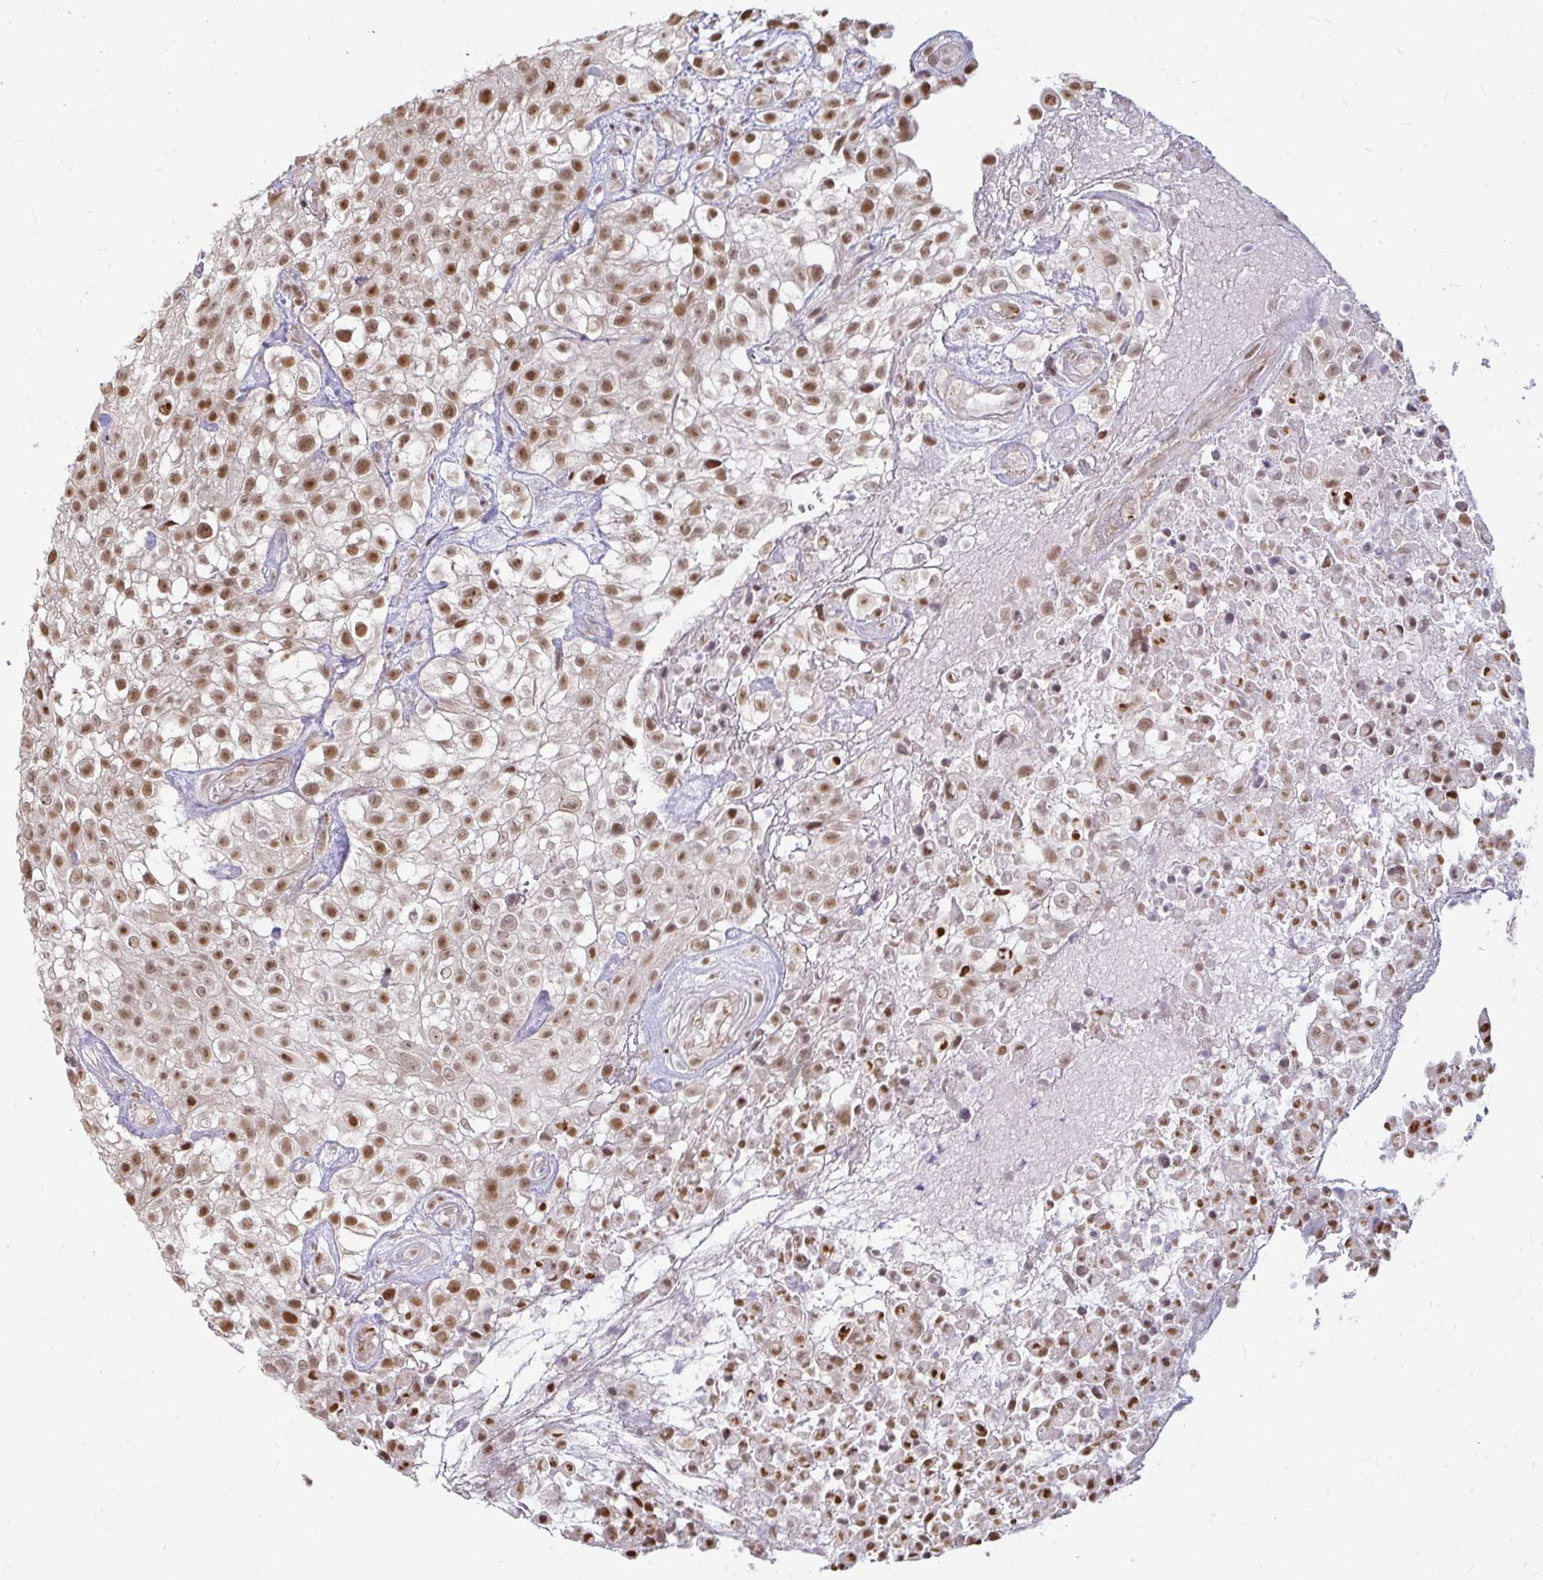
{"staining": {"intensity": "moderate", "quantity": ">75%", "location": "nuclear"}, "tissue": "urothelial cancer", "cell_type": "Tumor cells", "image_type": "cancer", "snomed": [{"axis": "morphology", "description": "Urothelial carcinoma, High grade"}, {"axis": "topography", "description": "Urinary bladder"}], "caption": "Urothelial carcinoma (high-grade) stained for a protein displays moderate nuclear positivity in tumor cells.", "gene": "HNRNPU", "patient": {"sex": "male", "age": 56}}